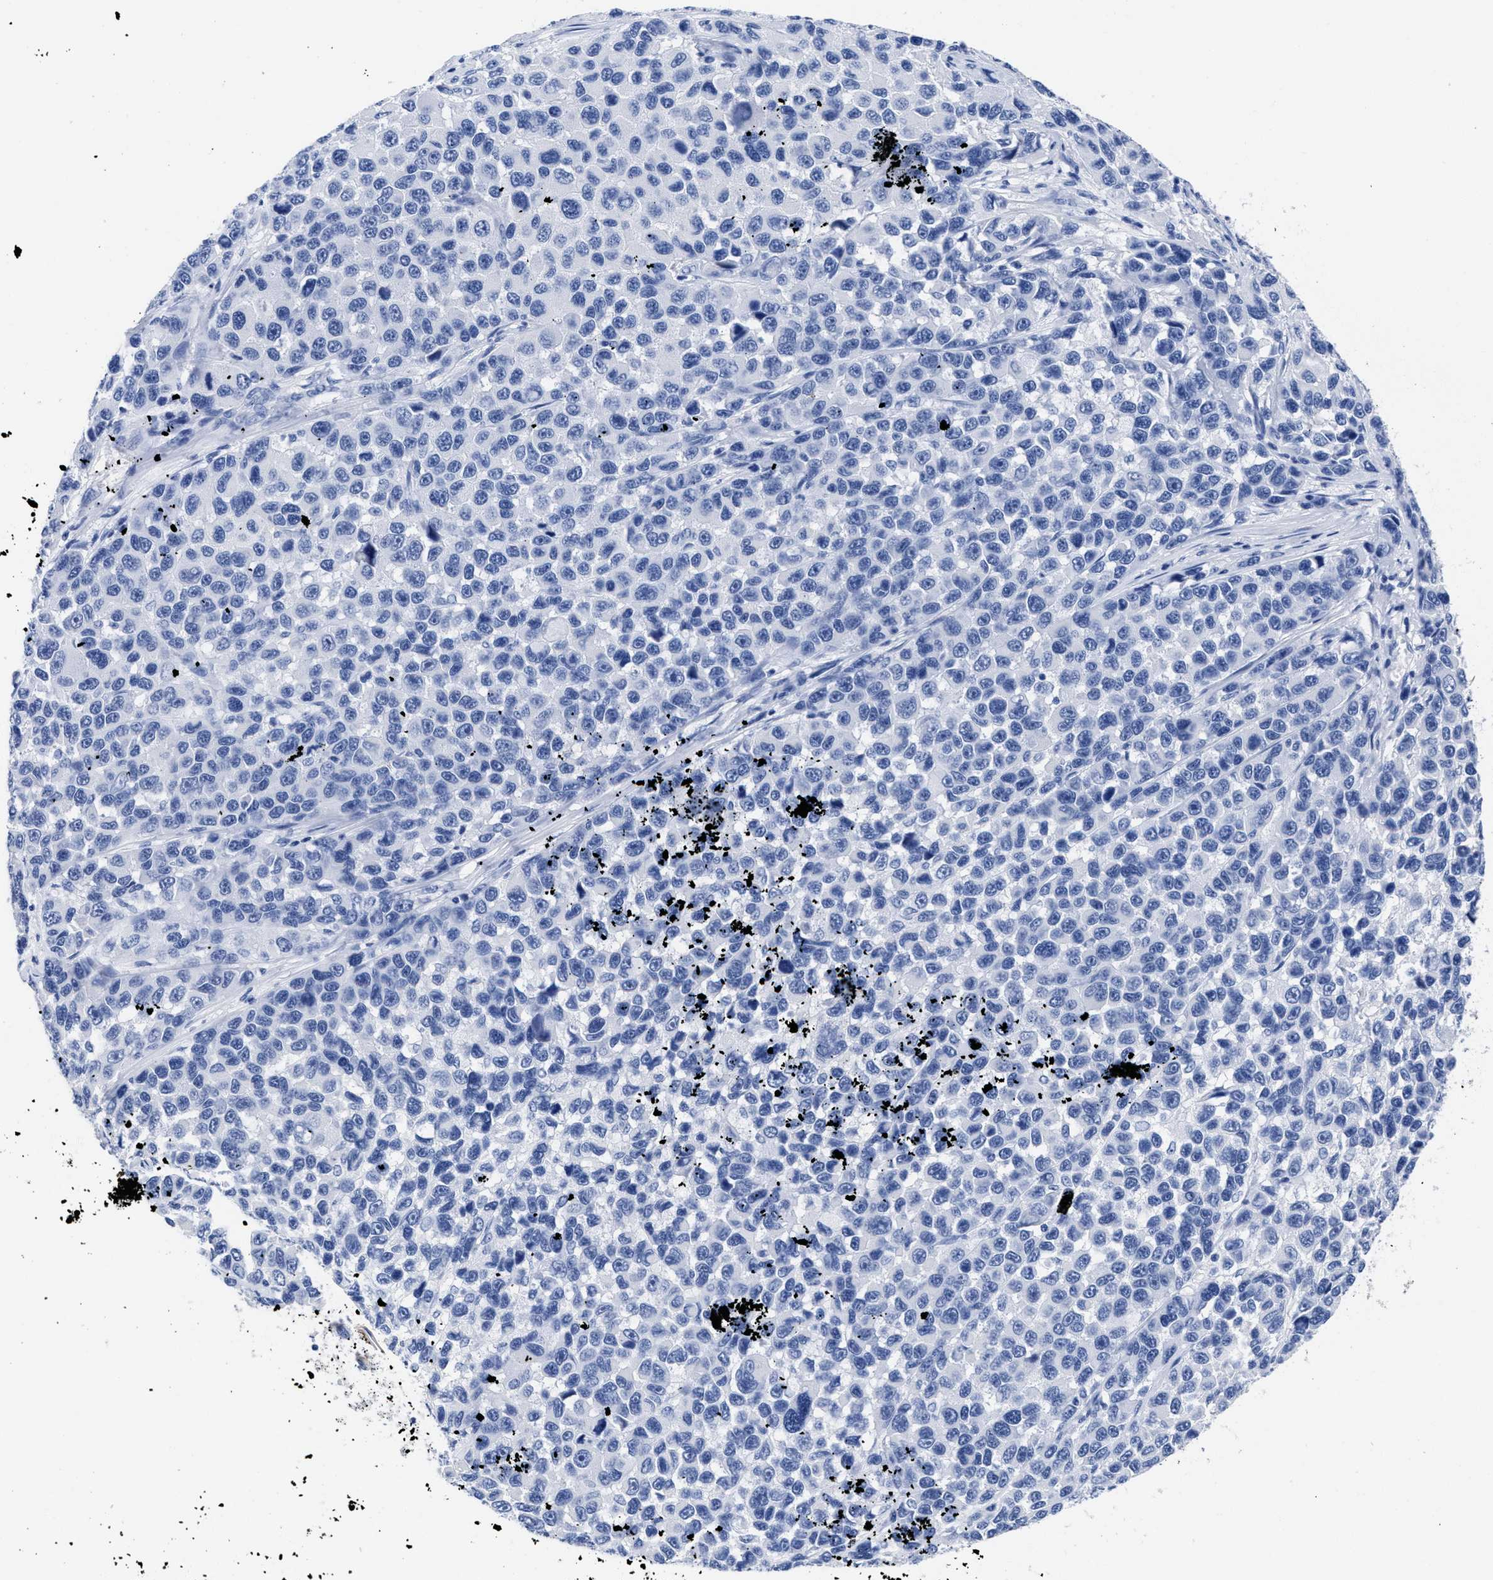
{"staining": {"intensity": "negative", "quantity": "none", "location": "none"}, "tissue": "melanoma", "cell_type": "Tumor cells", "image_type": "cancer", "snomed": [{"axis": "morphology", "description": "Malignant melanoma, NOS"}, {"axis": "topography", "description": "Skin"}], "caption": "This is an immunohistochemistry (IHC) image of melanoma. There is no staining in tumor cells.", "gene": "TREML1", "patient": {"sex": "male", "age": 53}}